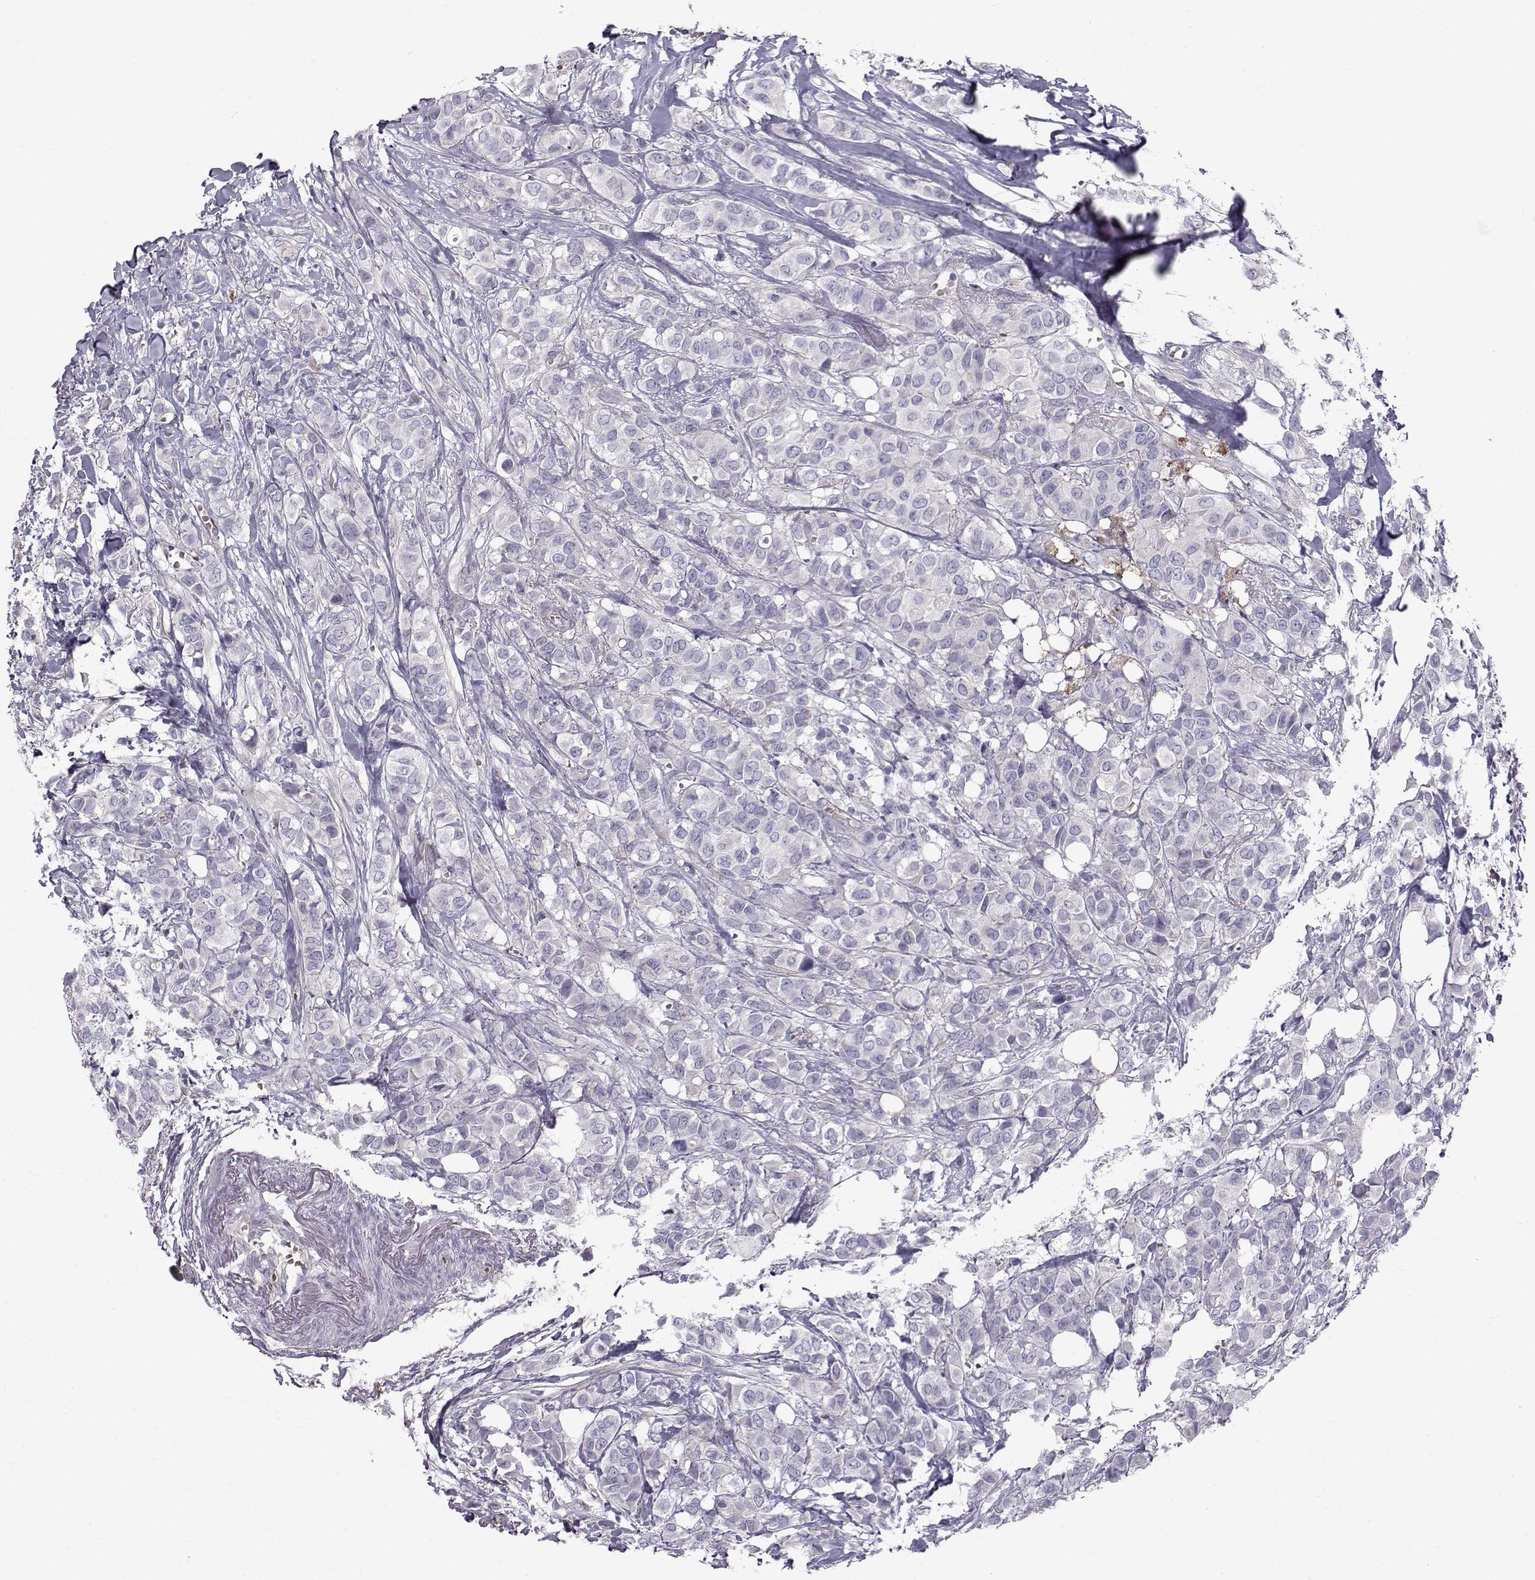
{"staining": {"intensity": "negative", "quantity": "none", "location": "none"}, "tissue": "breast cancer", "cell_type": "Tumor cells", "image_type": "cancer", "snomed": [{"axis": "morphology", "description": "Duct carcinoma"}, {"axis": "topography", "description": "Breast"}], "caption": "IHC image of neoplastic tissue: human breast infiltrating ductal carcinoma stained with DAB (3,3'-diaminobenzidine) shows no significant protein expression in tumor cells. (DAB (3,3'-diaminobenzidine) IHC with hematoxylin counter stain).", "gene": "QPCT", "patient": {"sex": "female", "age": 85}}